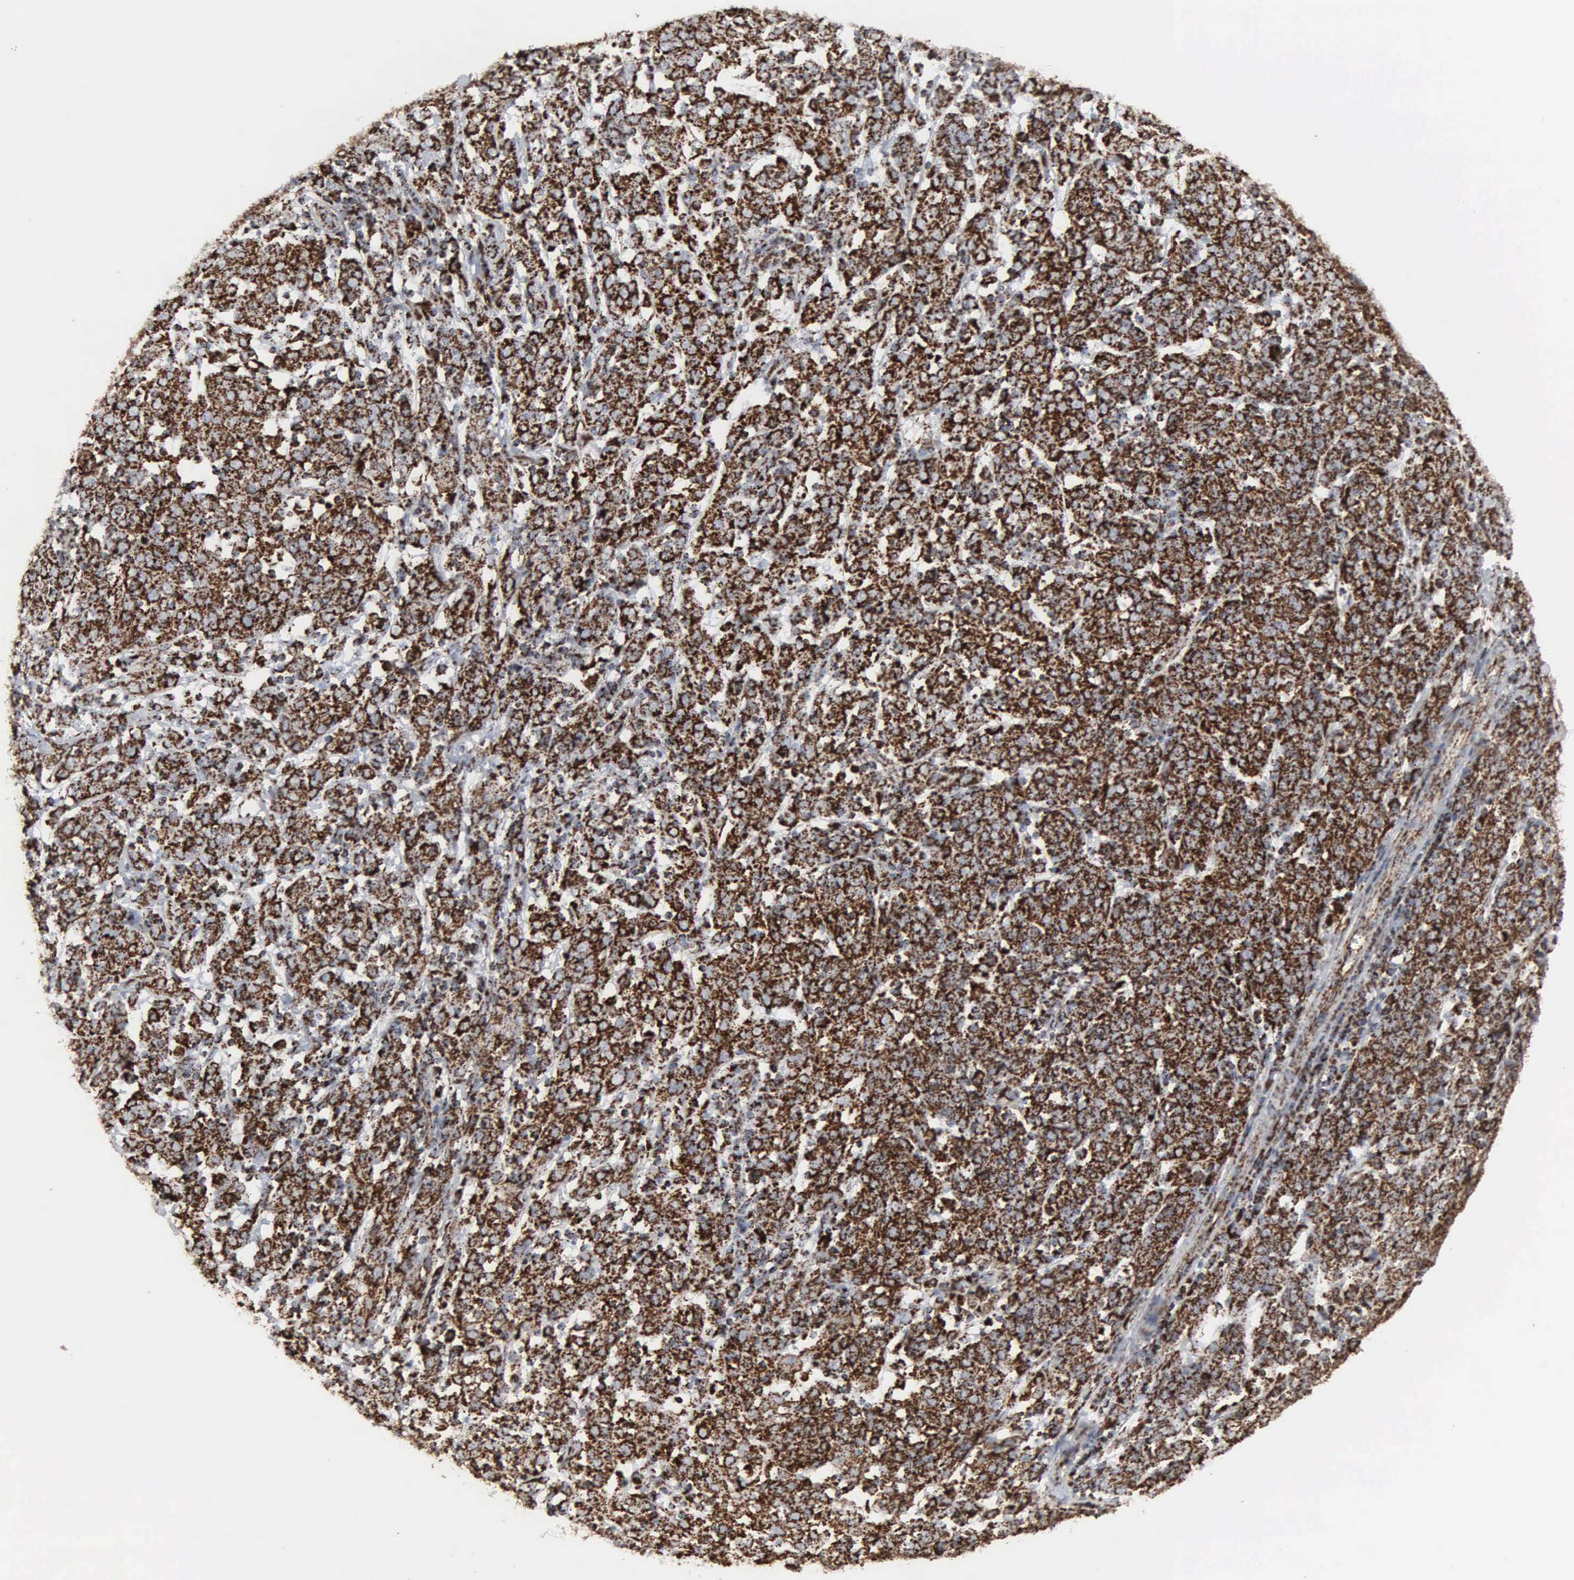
{"staining": {"intensity": "strong", "quantity": ">75%", "location": "cytoplasmic/membranous"}, "tissue": "cervical cancer", "cell_type": "Tumor cells", "image_type": "cancer", "snomed": [{"axis": "morphology", "description": "Normal tissue, NOS"}, {"axis": "morphology", "description": "Squamous cell carcinoma, NOS"}, {"axis": "topography", "description": "Cervix"}], "caption": "A brown stain shows strong cytoplasmic/membranous expression of a protein in cervical squamous cell carcinoma tumor cells.", "gene": "HSPA9", "patient": {"sex": "female", "age": 67}}